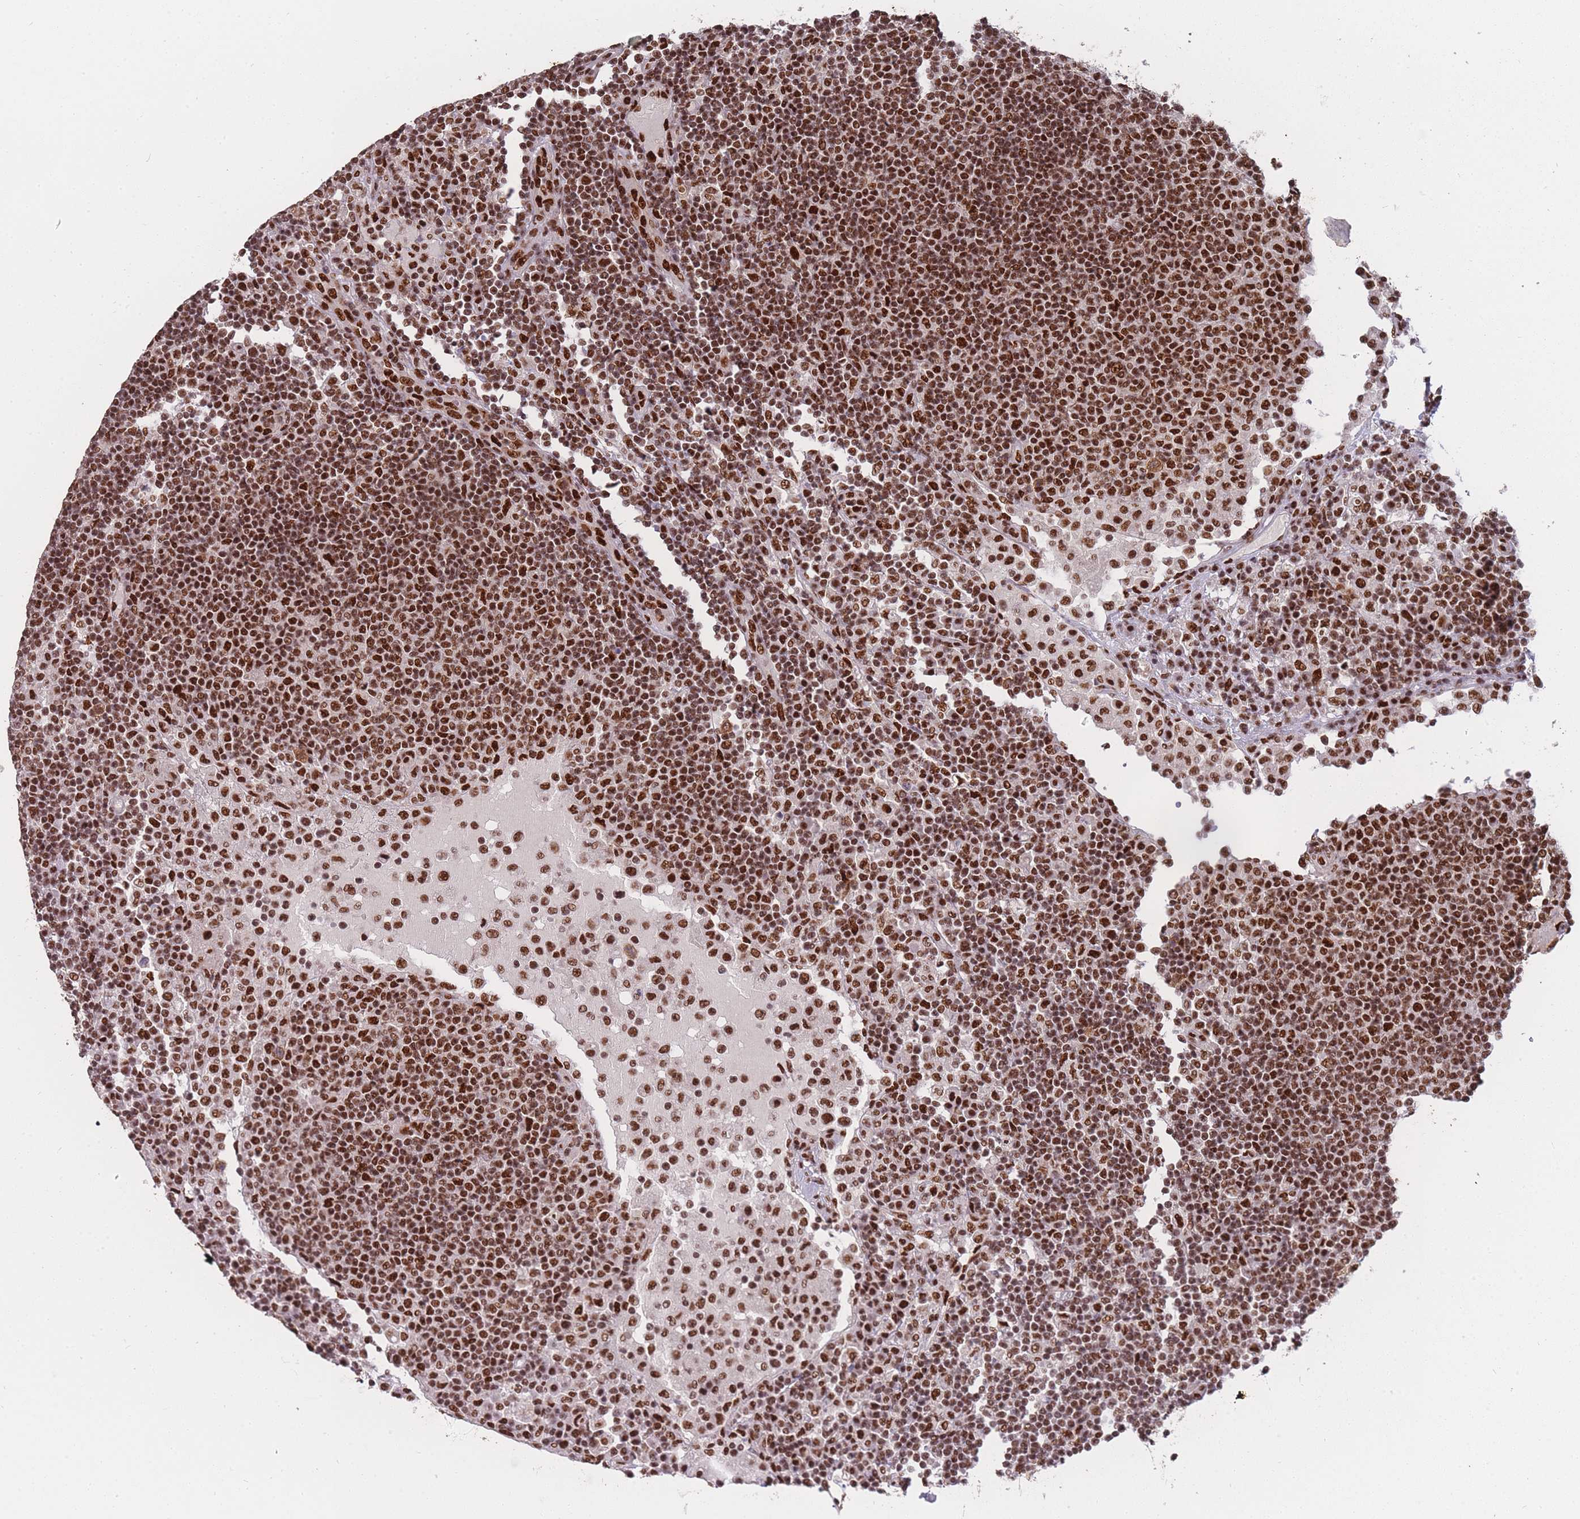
{"staining": {"intensity": "strong", "quantity": ">75%", "location": "nuclear"}, "tissue": "lymph node", "cell_type": "Germinal center cells", "image_type": "normal", "snomed": [{"axis": "morphology", "description": "Normal tissue, NOS"}, {"axis": "topography", "description": "Lymph node"}], "caption": "IHC histopathology image of unremarkable lymph node: human lymph node stained using IHC demonstrates high levels of strong protein expression localized specifically in the nuclear of germinal center cells, appearing as a nuclear brown color.", "gene": "PRKDC", "patient": {"sex": "female", "age": 53}}